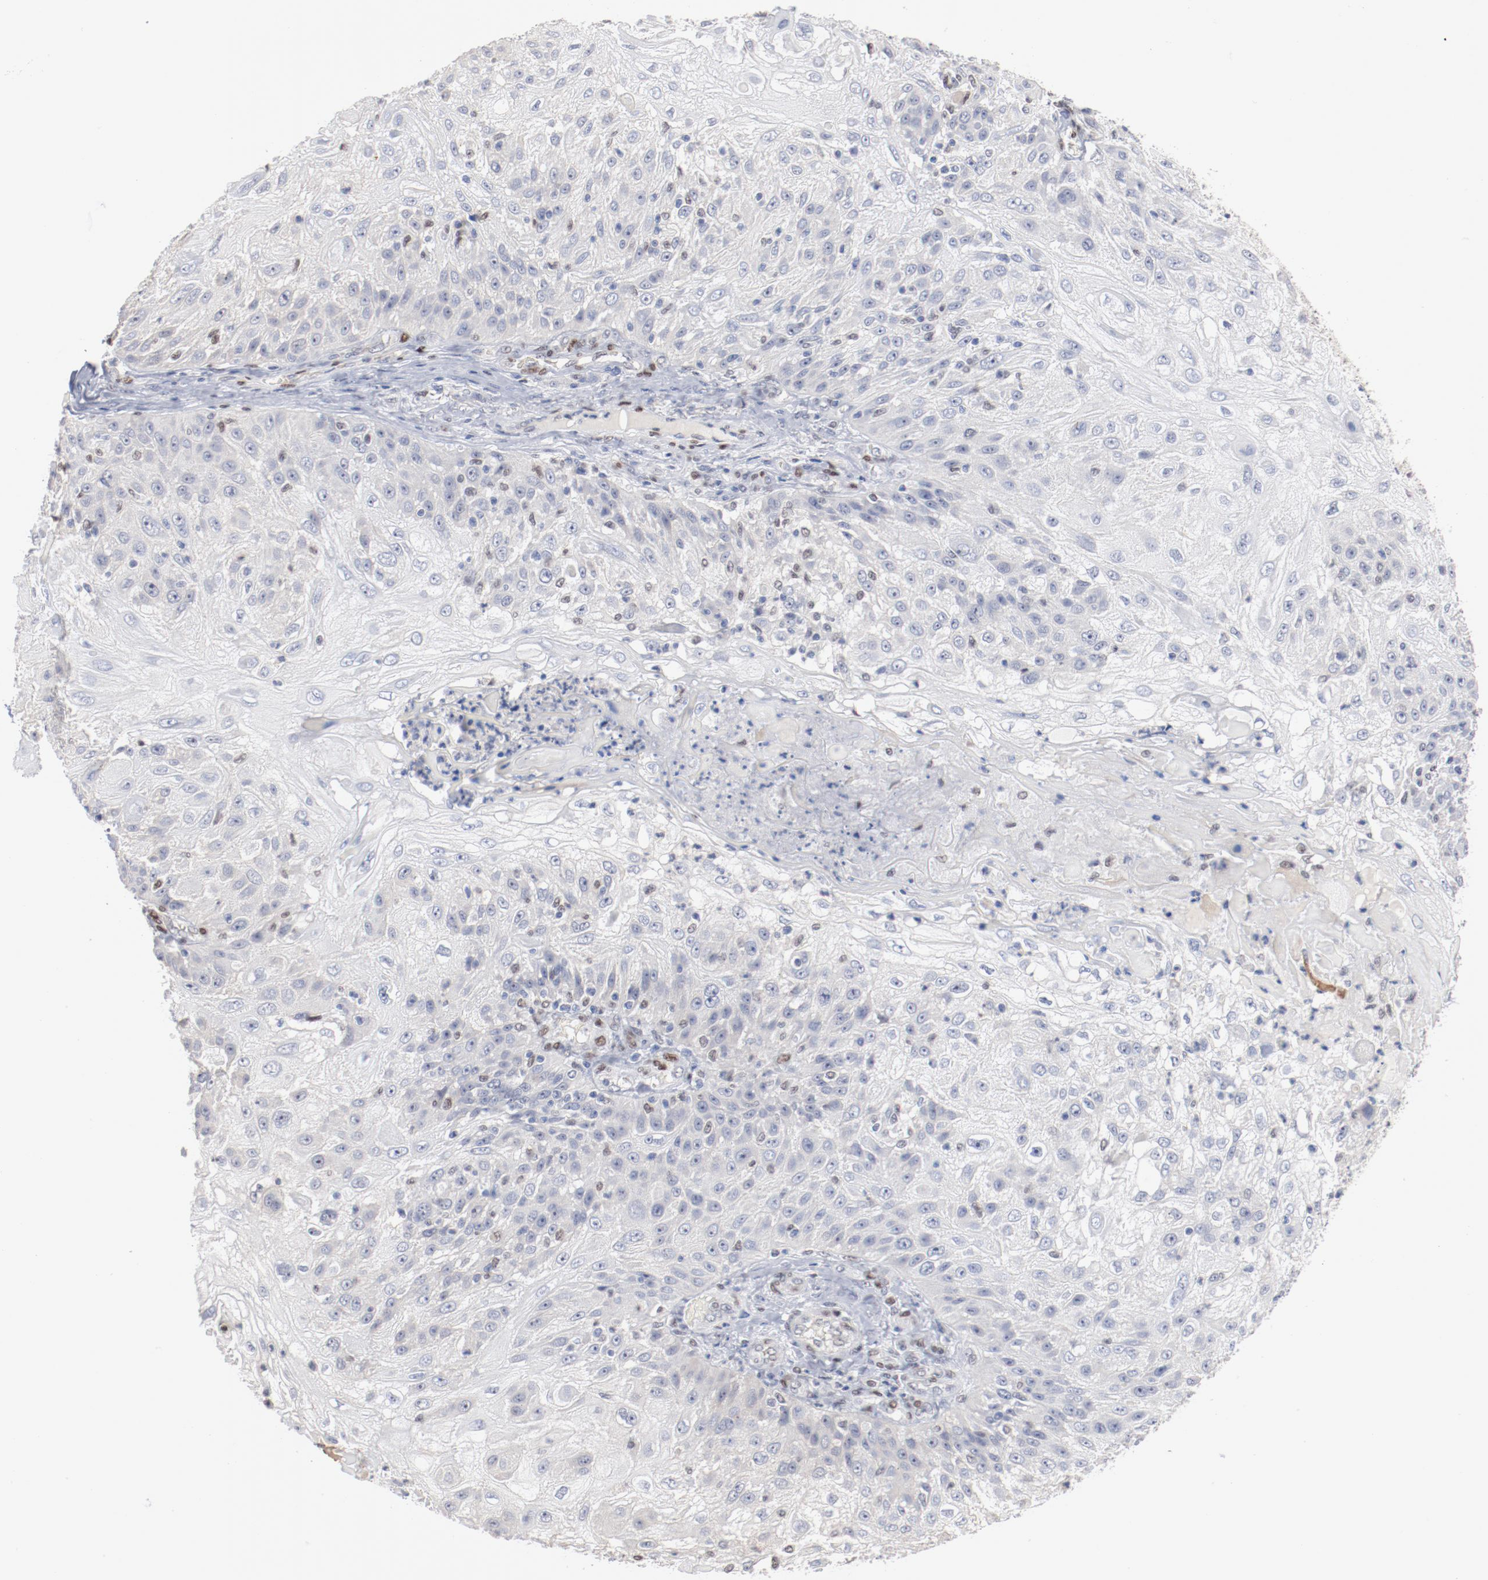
{"staining": {"intensity": "negative", "quantity": "none", "location": "none"}, "tissue": "skin cancer", "cell_type": "Tumor cells", "image_type": "cancer", "snomed": [{"axis": "morphology", "description": "Normal tissue, NOS"}, {"axis": "morphology", "description": "Squamous cell carcinoma, NOS"}, {"axis": "topography", "description": "Skin"}], "caption": "Tumor cells are negative for protein expression in human skin cancer (squamous cell carcinoma).", "gene": "ZEB2", "patient": {"sex": "female", "age": 83}}